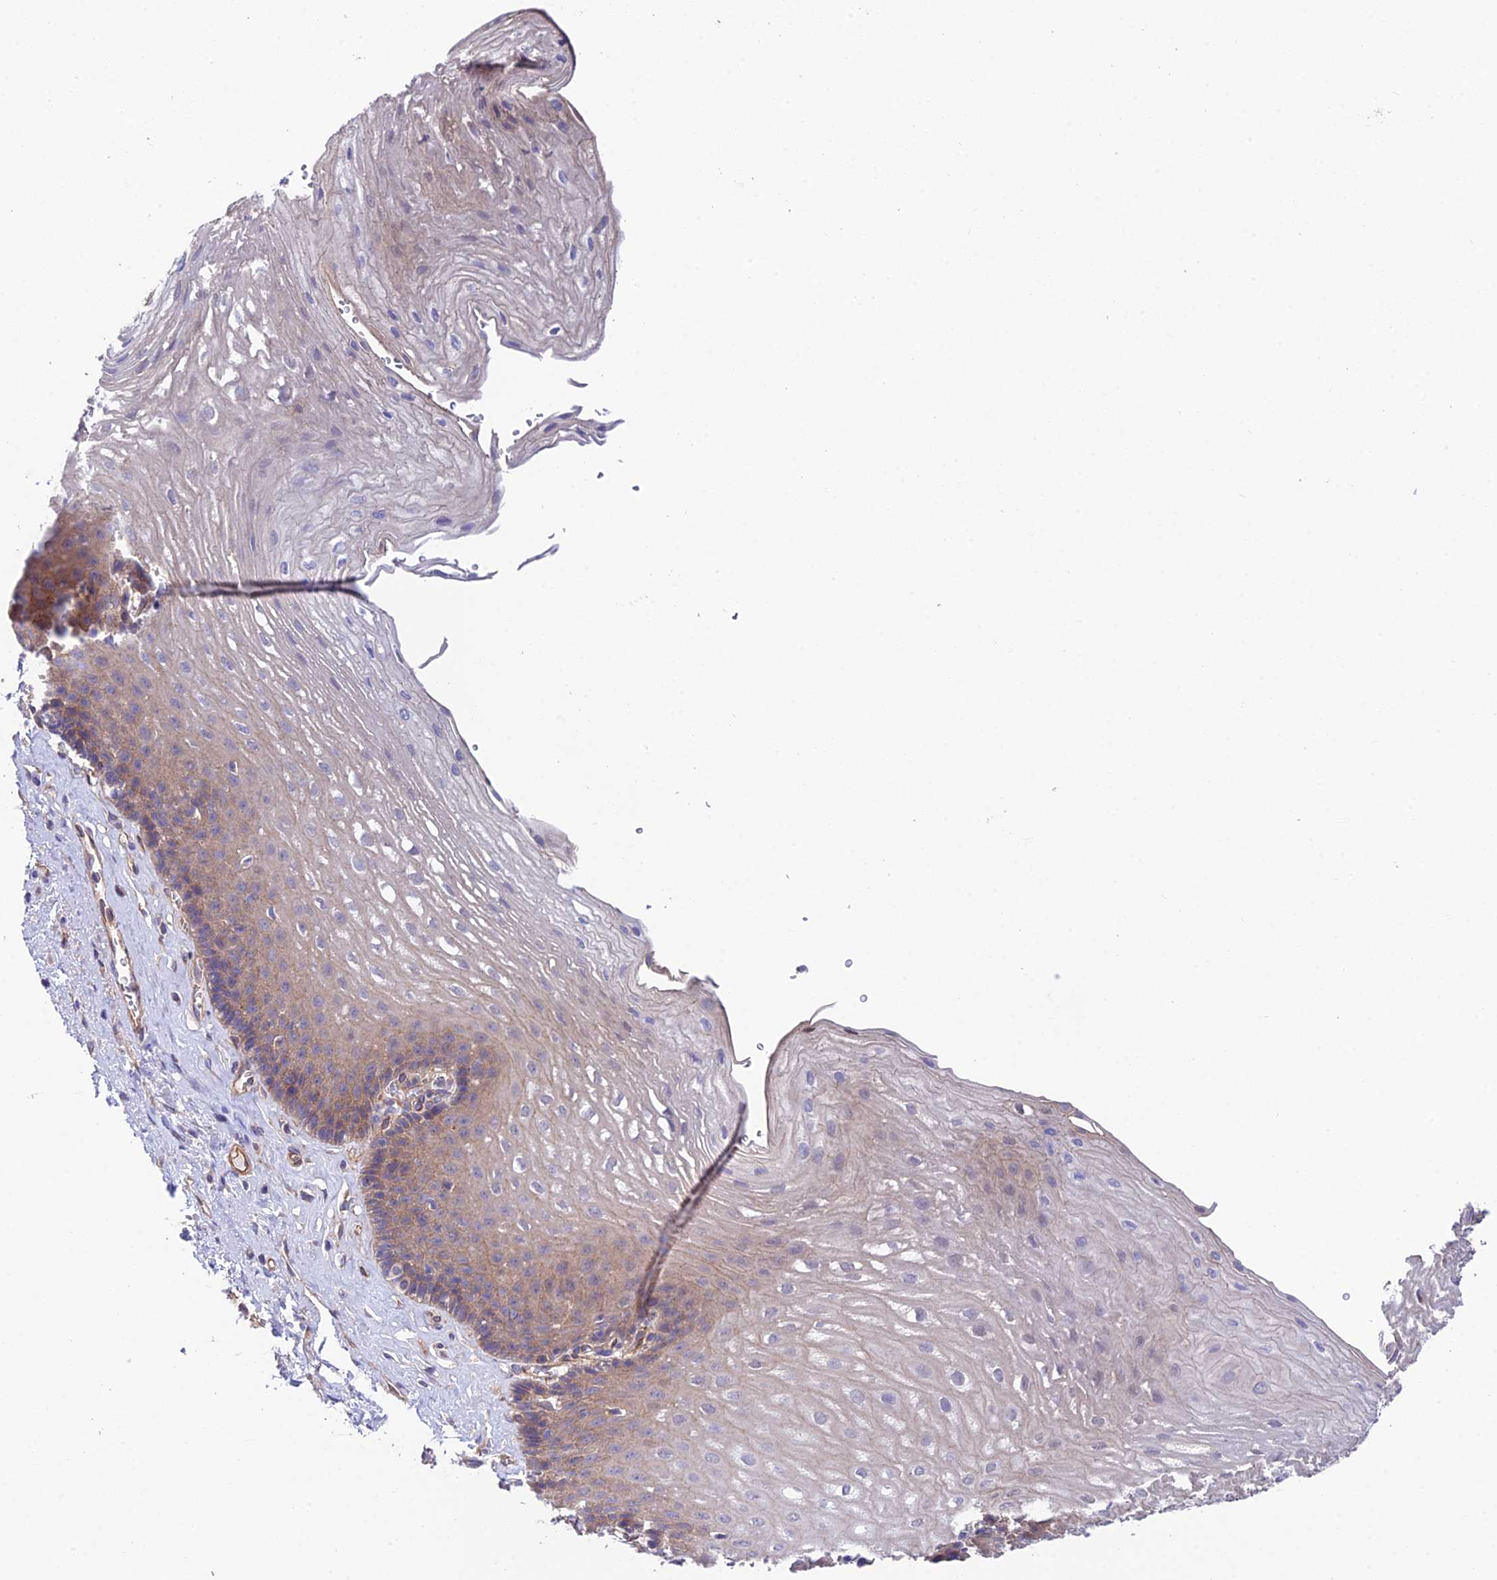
{"staining": {"intensity": "moderate", "quantity": "<25%", "location": "cytoplasmic/membranous"}, "tissue": "esophagus", "cell_type": "Squamous epithelial cells", "image_type": "normal", "snomed": [{"axis": "morphology", "description": "Normal tissue, NOS"}, {"axis": "topography", "description": "Esophagus"}], "caption": "This micrograph exhibits IHC staining of benign human esophagus, with low moderate cytoplasmic/membranous positivity in about <25% of squamous epithelial cells.", "gene": "QRFP", "patient": {"sex": "female", "age": 66}}